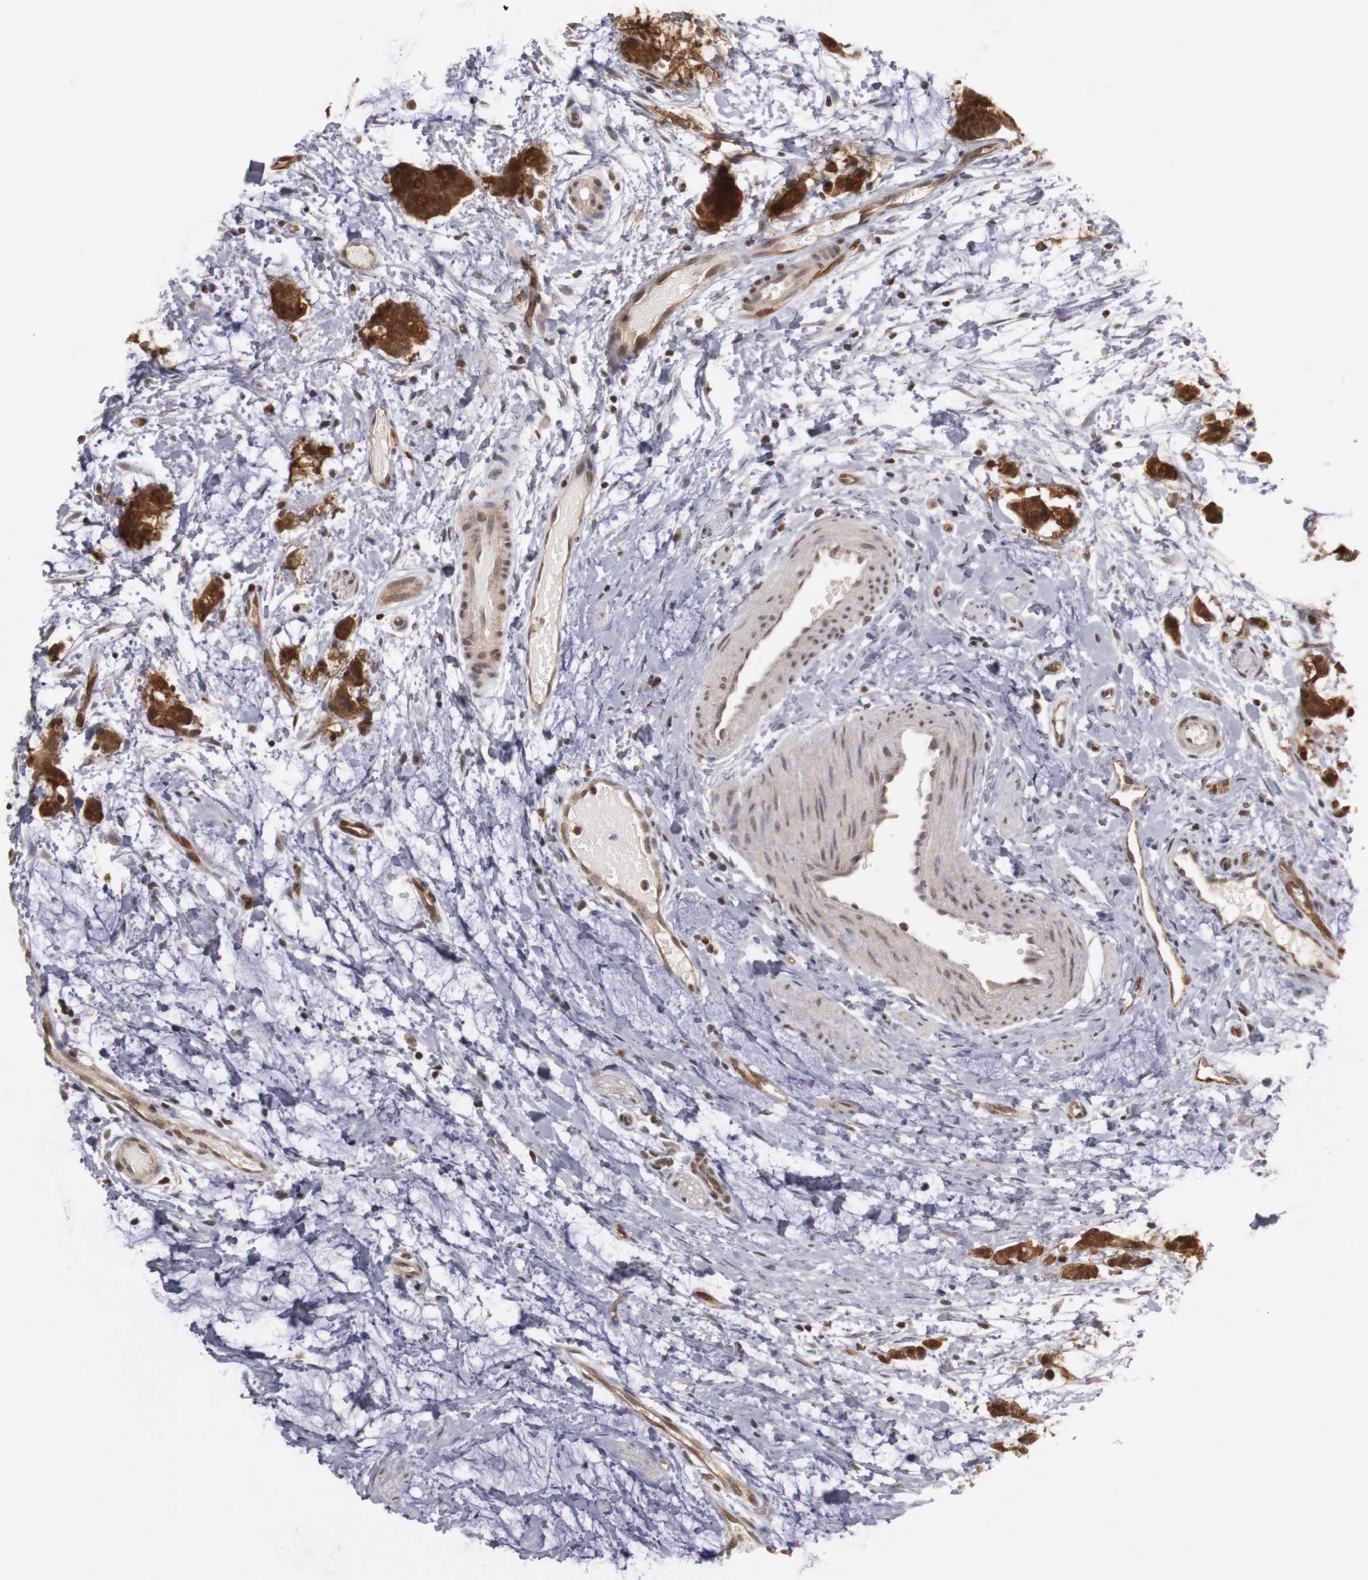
{"staining": {"intensity": "moderate", "quantity": ">75%", "location": "cytoplasmic/membranous"}, "tissue": "colorectal cancer", "cell_type": "Tumor cells", "image_type": "cancer", "snomed": [{"axis": "morphology", "description": "Adenocarcinoma, NOS"}, {"axis": "topography", "description": "Colon"}], "caption": "The histopathology image displays staining of colorectal adenocarcinoma, revealing moderate cytoplasmic/membranous protein staining (brown color) within tumor cells.", "gene": "PLEKHA1", "patient": {"sex": "male", "age": 14}}